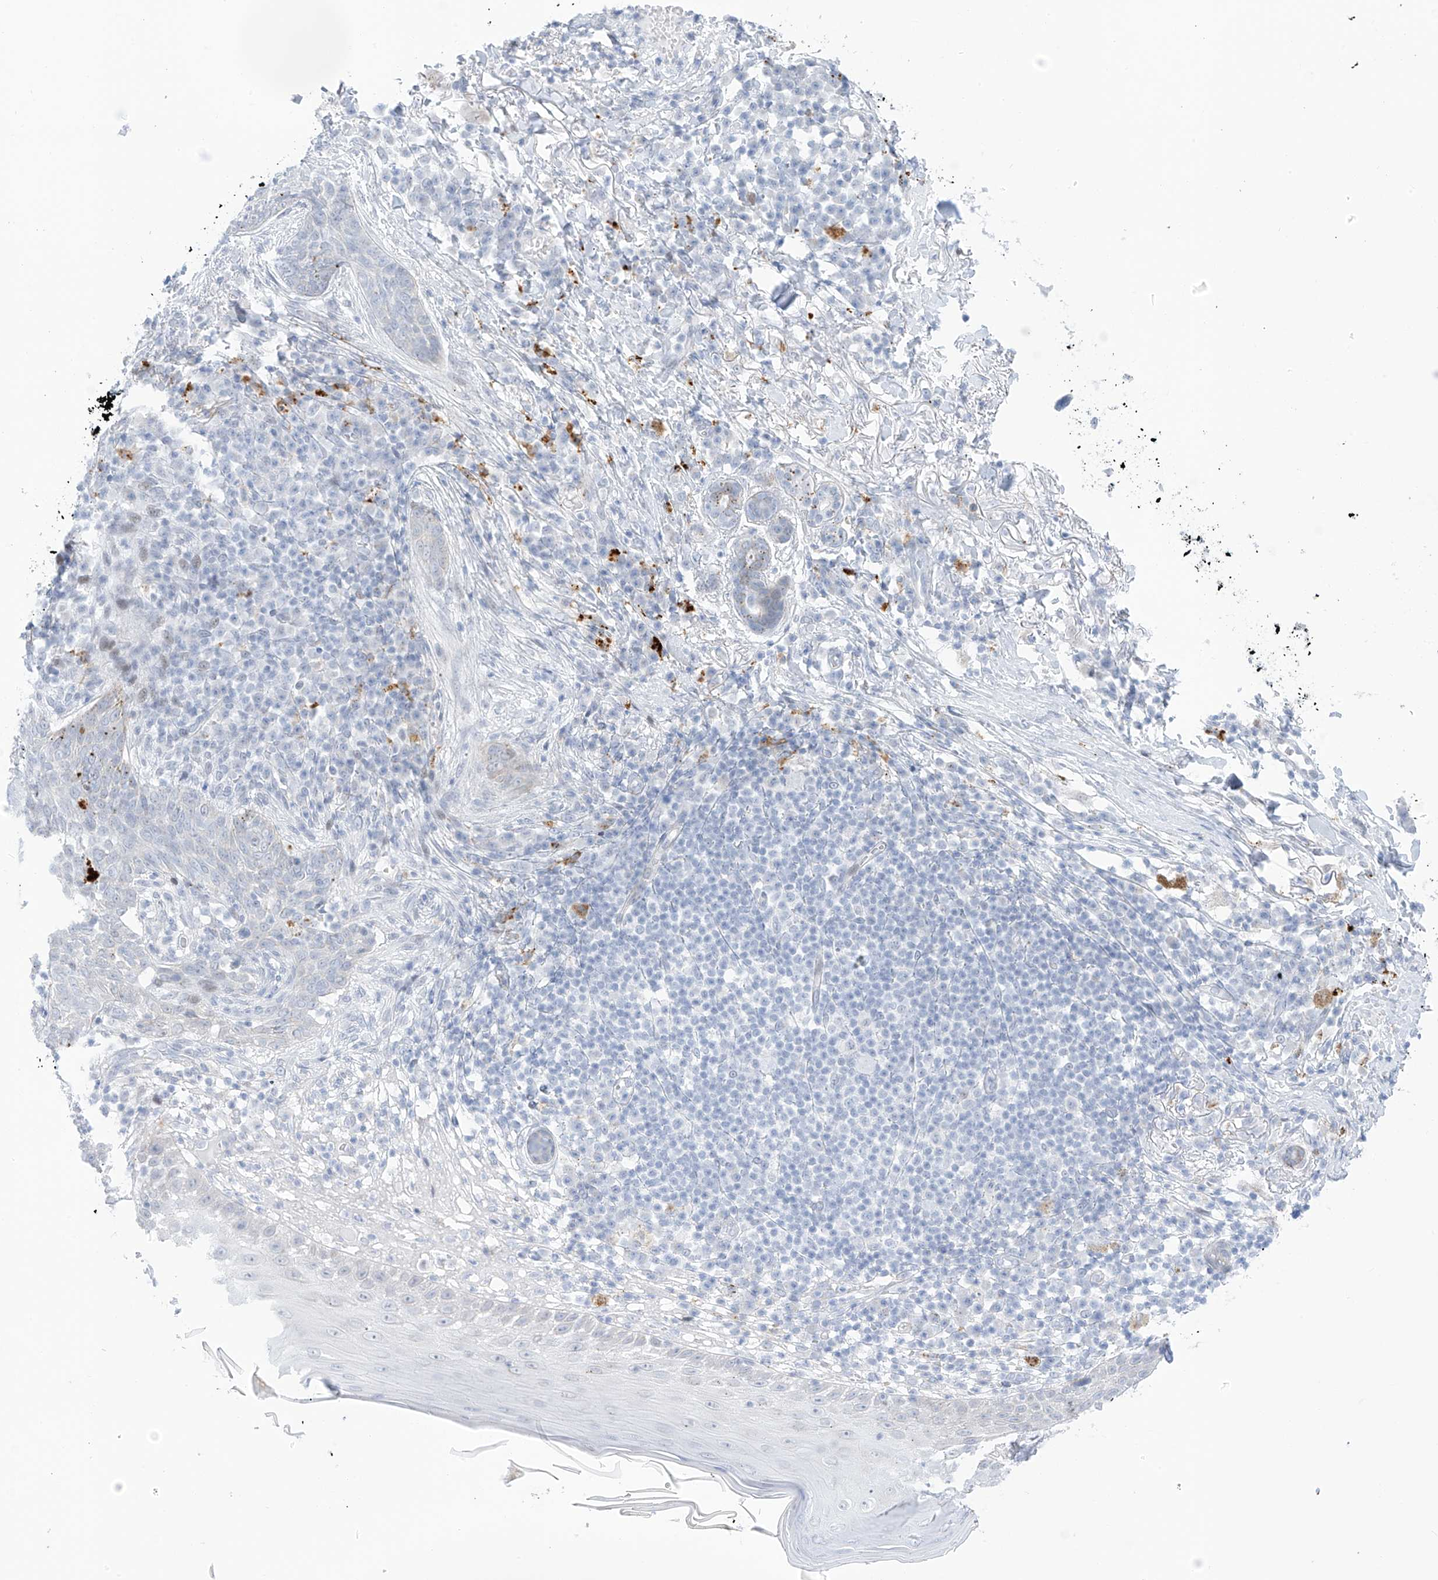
{"staining": {"intensity": "negative", "quantity": "none", "location": "none"}, "tissue": "skin cancer", "cell_type": "Tumor cells", "image_type": "cancer", "snomed": [{"axis": "morphology", "description": "Basal cell carcinoma"}, {"axis": "topography", "description": "Skin"}], "caption": "The micrograph exhibits no significant staining in tumor cells of skin basal cell carcinoma.", "gene": "PSPH", "patient": {"sex": "male", "age": 85}}